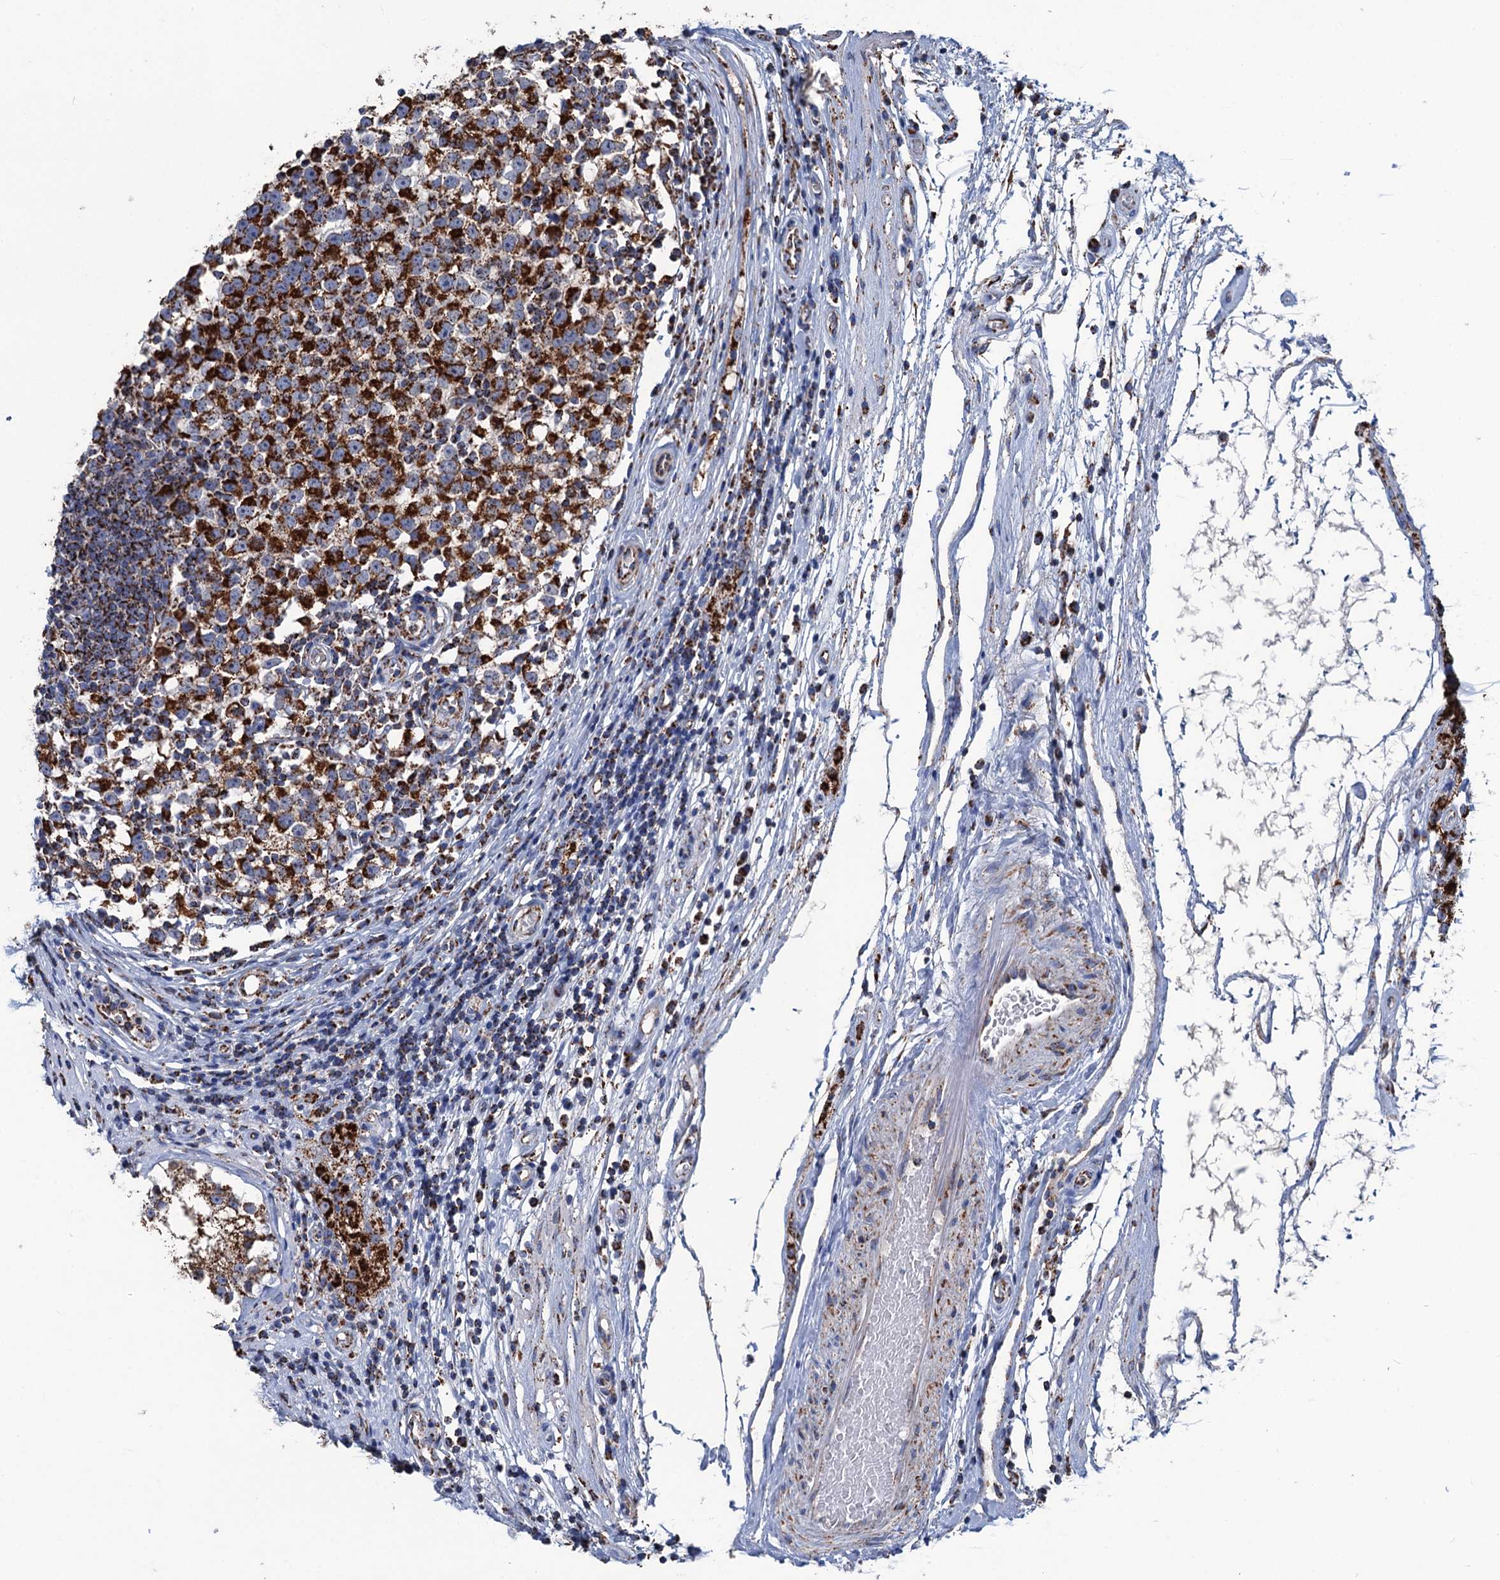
{"staining": {"intensity": "strong", "quantity": ">75%", "location": "cytoplasmic/membranous"}, "tissue": "testis cancer", "cell_type": "Tumor cells", "image_type": "cancer", "snomed": [{"axis": "morphology", "description": "Seminoma, NOS"}, {"axis": "topography", "description": "Testis"}], "caption": "A brown stain labels strong cytoplasmic/membranous expression of a protein in testis cancer tumor cells. (DAB (3,3'-diaminobenzidine) = brown stain, brightfield microscopy at high magnification).", "gene": "IVD", "patient": {"sex": "male", "age": 65}}